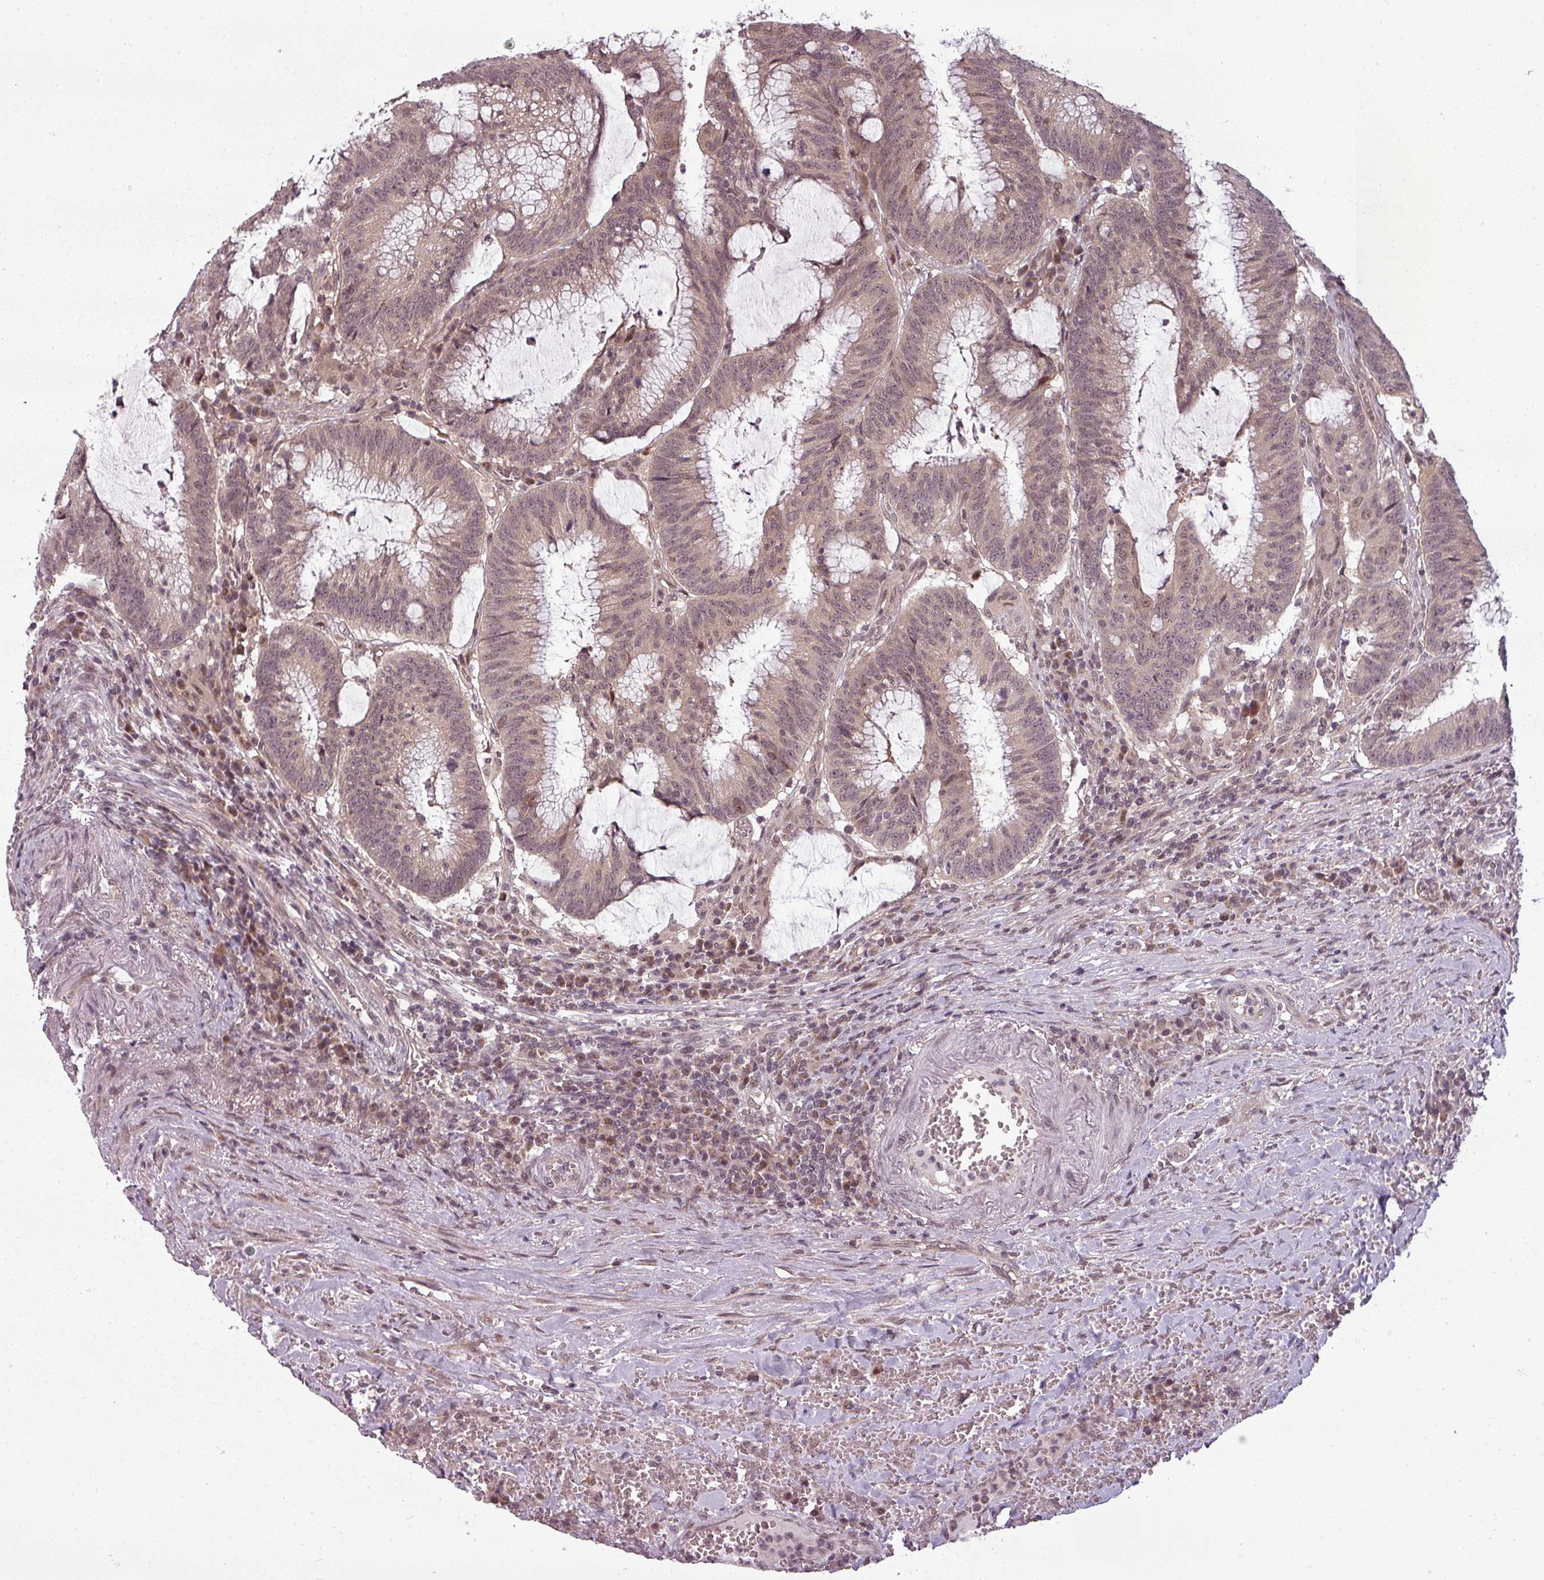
{"staining": {"intensity": "moderate", "quantity": "25%-75%", "location": "cytoplasmic/membranous,nuclear"}, "tissue": "colorectal cancer", "cell_type": "Tumor cells", "image_type": "cancer", "snomed": [{"axis": "morphology", "description": "Adenocarcinoma, NOS"}, {"axis": "topography", "description": "Rectum"}], "caption": "Immunohistochemical staining of colorectal cancer reveals medium levels of moderate cytoplasmic/membranous and nuclear protein expression in approximately 25%-75% of tumor cells.", "gene": "CLIC1", "patient": {"sex": "female", "age": 77}}